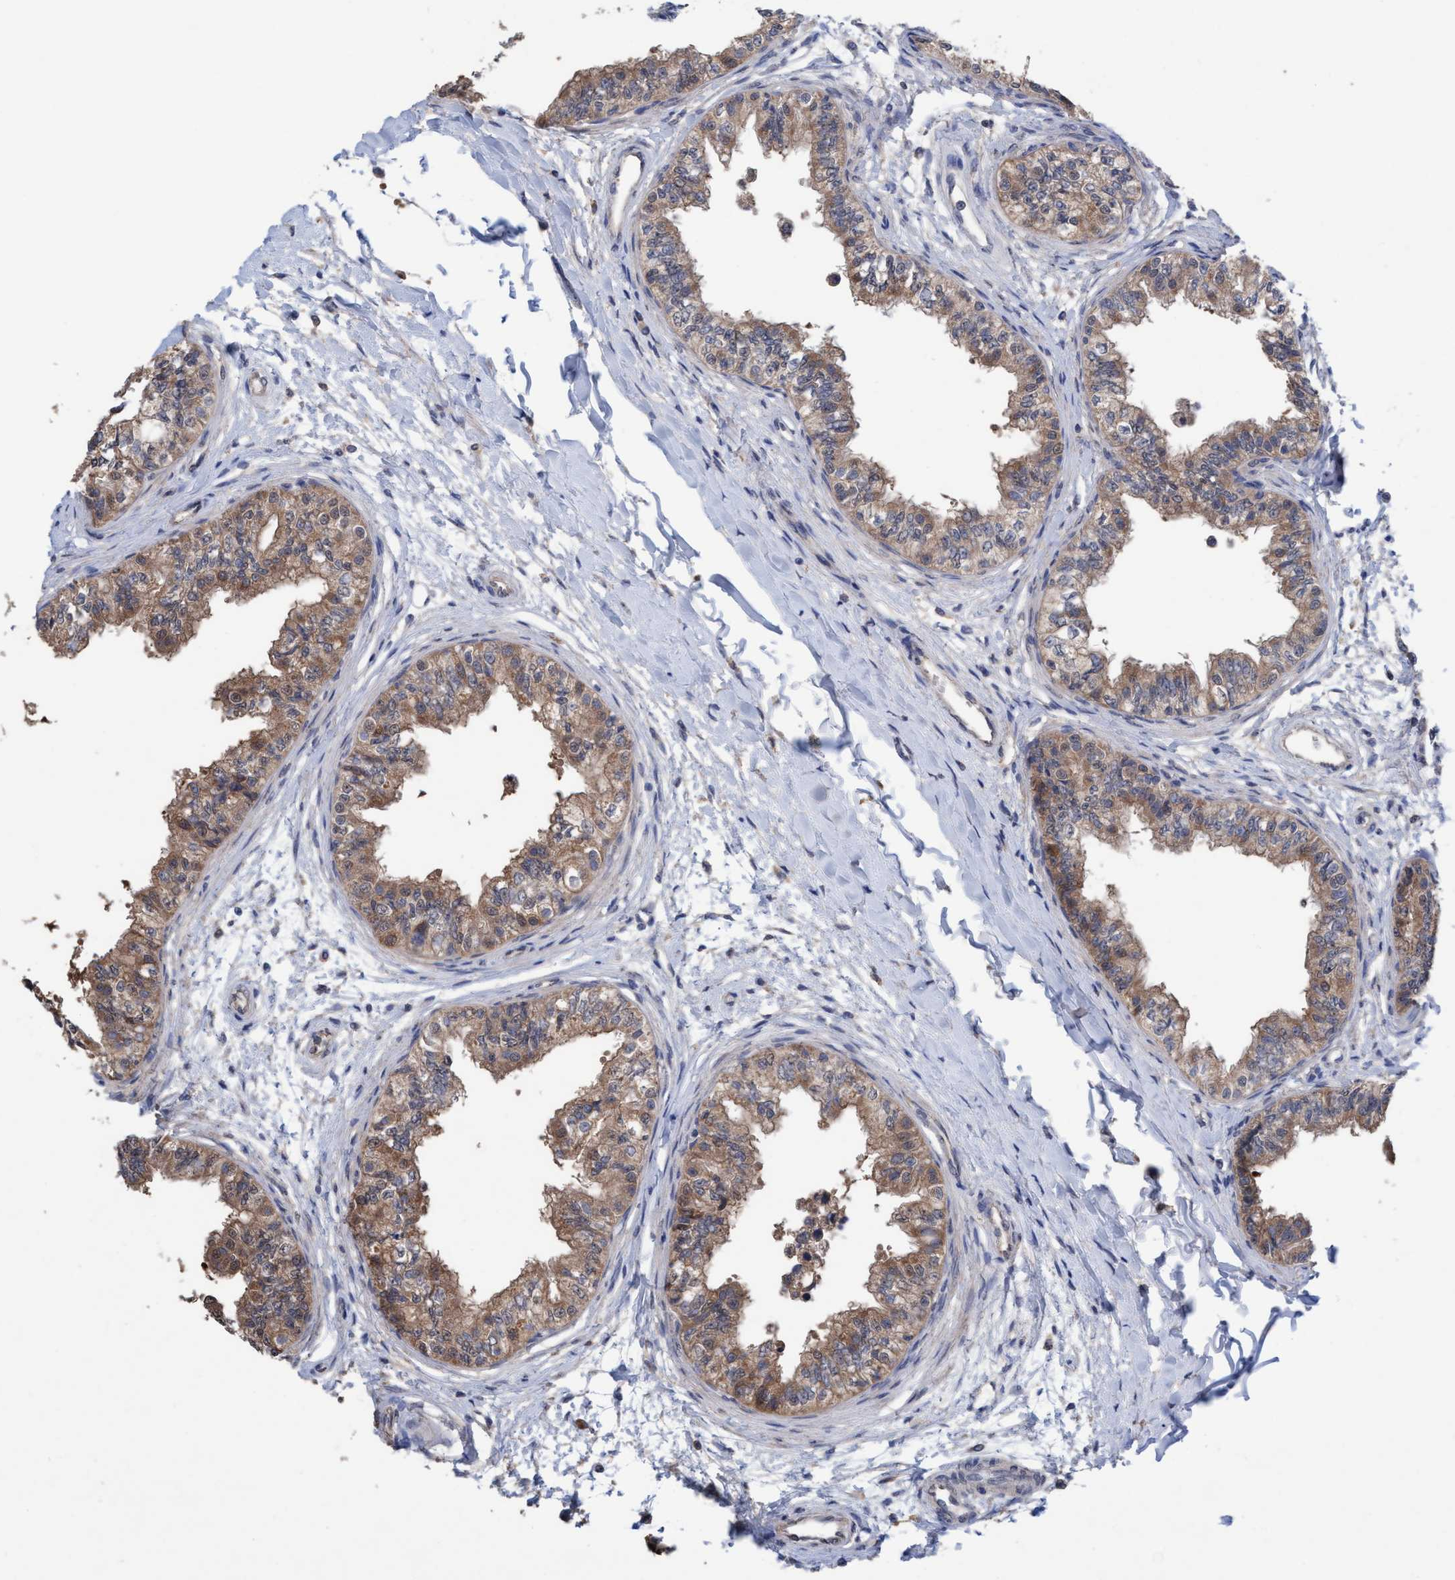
{"staining": {"intensity": "weak", "quantity": ">75%", "location": "cytoplasmic/membranous"}, "tissue": "epididymis", "cell_type": "Glandular cells", "image_type": "normal", "snomed": [{"axis": "morphology", "description": "Normal tissue, NOS"}, {"axis": "morphology", "description": "Adenocarcinoma, metastatic, NOS"}, {"axis": "topography", "description": "Testis"}, {"axis": "topography", "description": "Epididymis"}], "caption": "Unremarkable epididymis shows weak cytoplasmic/membranous expression in approximately >75% of glandular cells.", "gene": "GLOD4", "patient": {"sex": "male", "age": 26}}